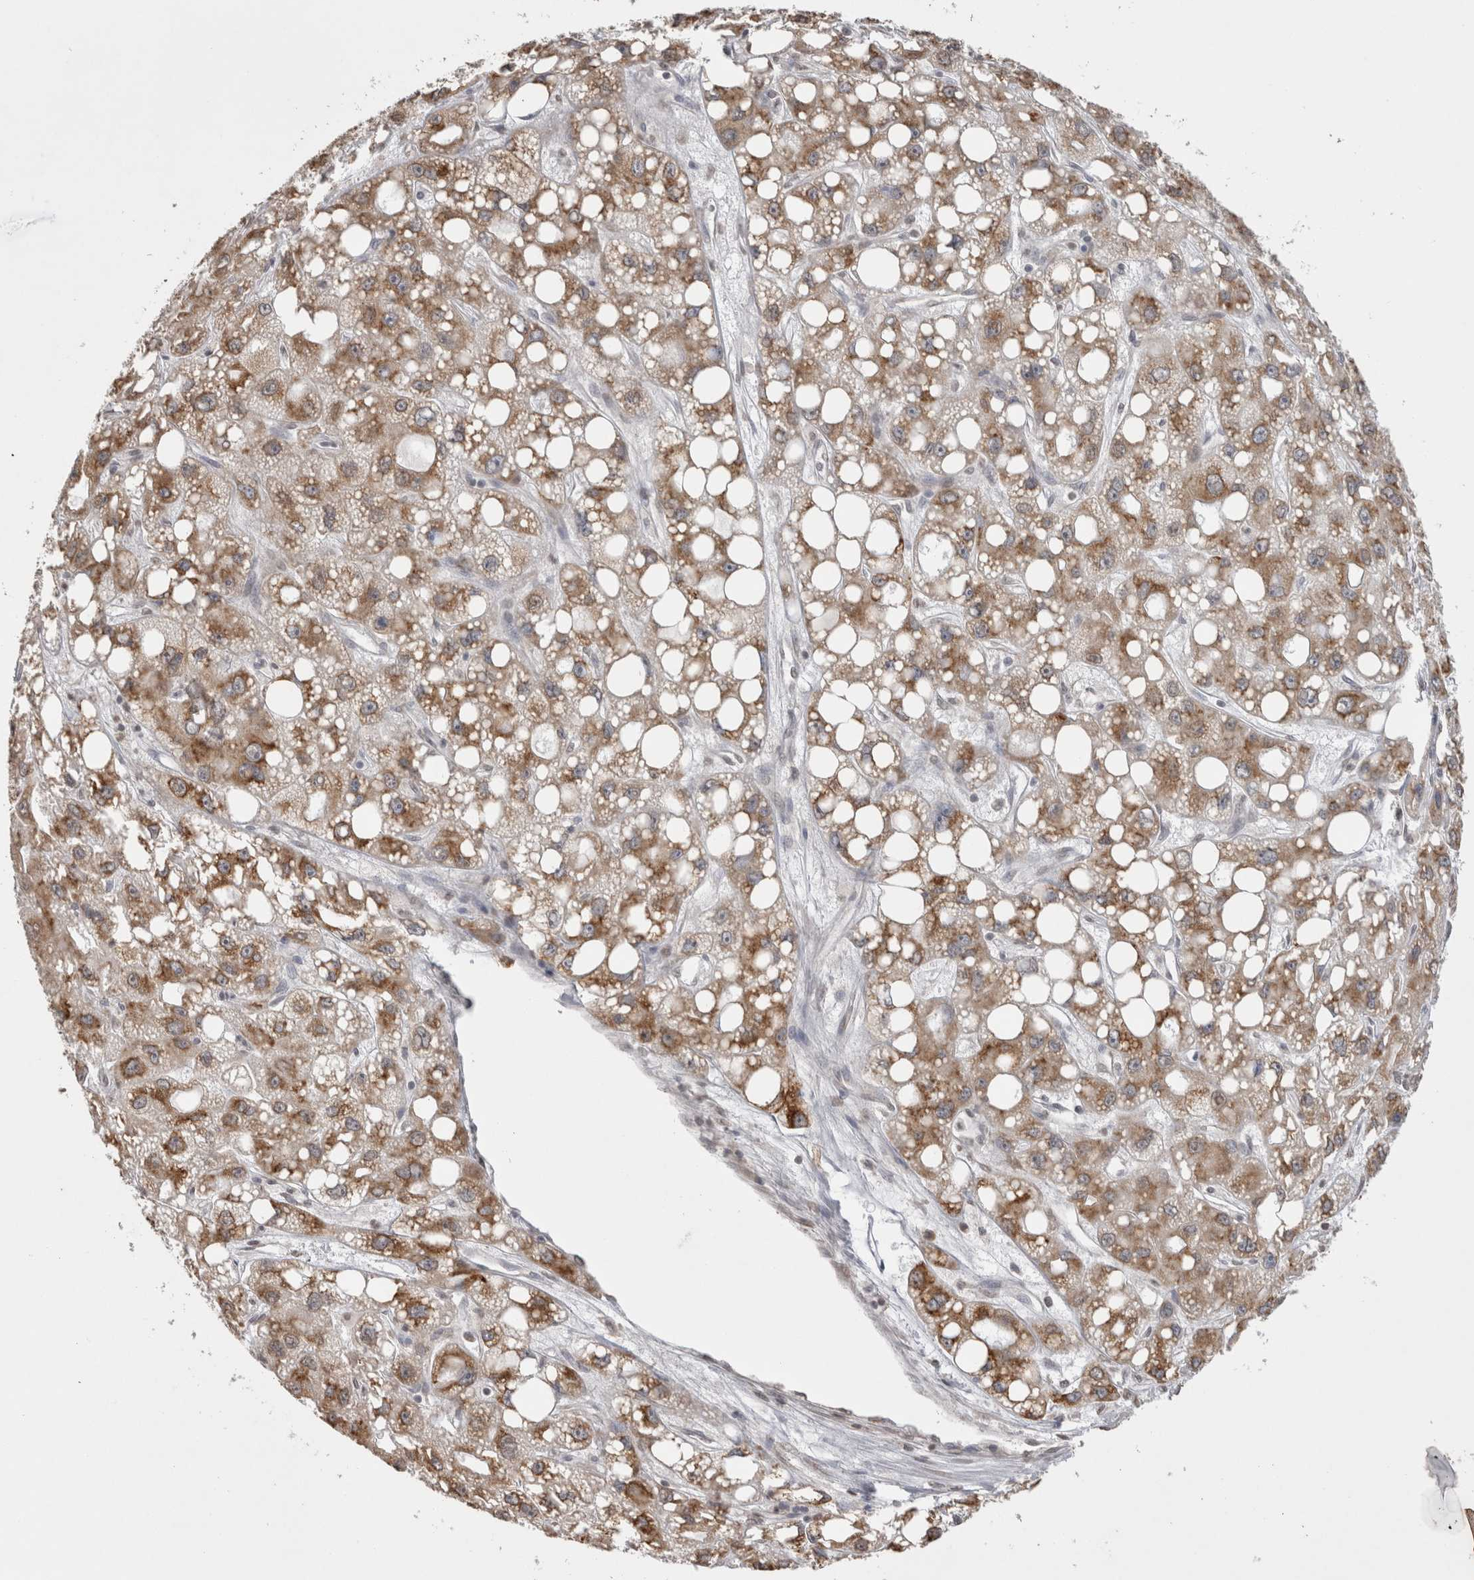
{"staining": {"intensity": "moderate", "quantity": ">75%", "location": "cytoplasmic/membranous"}, "tissue": "liver cancer", "cell_type": "Tumor cells", "image_type": "cancer", "snomed": [{"axis": "morphology", "description": "Carcinoma, Hepatocellular, NOS"}, {"axis": "topography", "description": "Liver"}], "caption": "Immunohistochemistry (DAB (3,3'-diaminobenzidine)) staining of human liver hepatocellular carcinoma reveals moderate cytoplasmic/membranous protein expression in approximately >75% of tumor cells.", "gene": "NOMO1", "patient": {"sex": "male", "age": 55}}